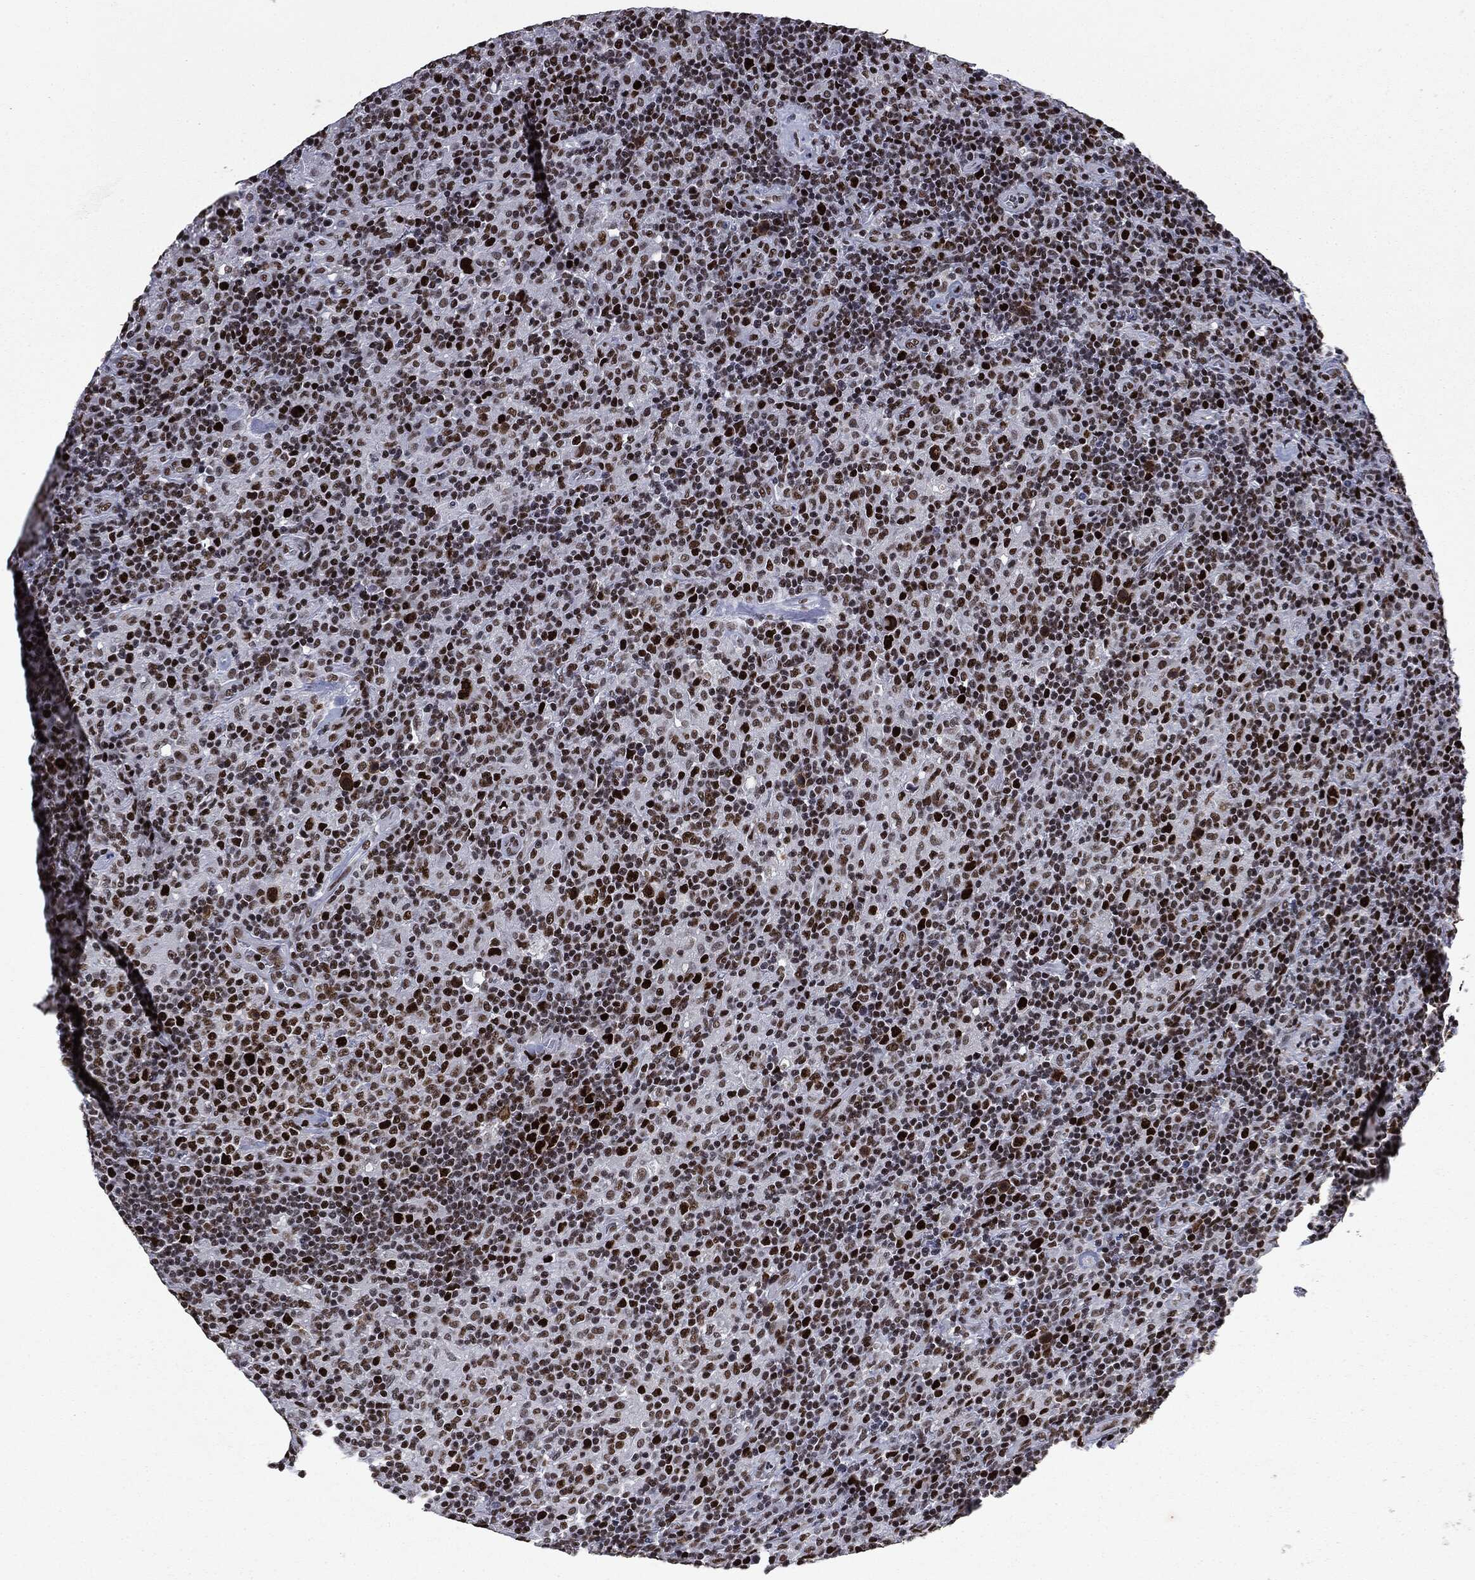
{"staining": {"intensity": "strong", "quantity": ">75%", "location": "nuclear"}, "tissue": "lymphoma", "cell_type": "Tumor cells", "image_type": "cancer", "snomed": [{"axis": "morphology", "description": "Hodgkin's disease, NOS"}, {"axis": "topography", "description": "Lymph node"}], "caption": "Protein expression analysis of human Hodgkin's disease reveals strong nuclear staining in approximately >75% of tumor cells. The staining was performed using DAB (3,3'-diaminobenzidine), with brown indicating positive protein expression. Nuclei are stained blue with hematoxylin.", "gene": "MSH2", "patient": {"sex": "male", "age": 70}}